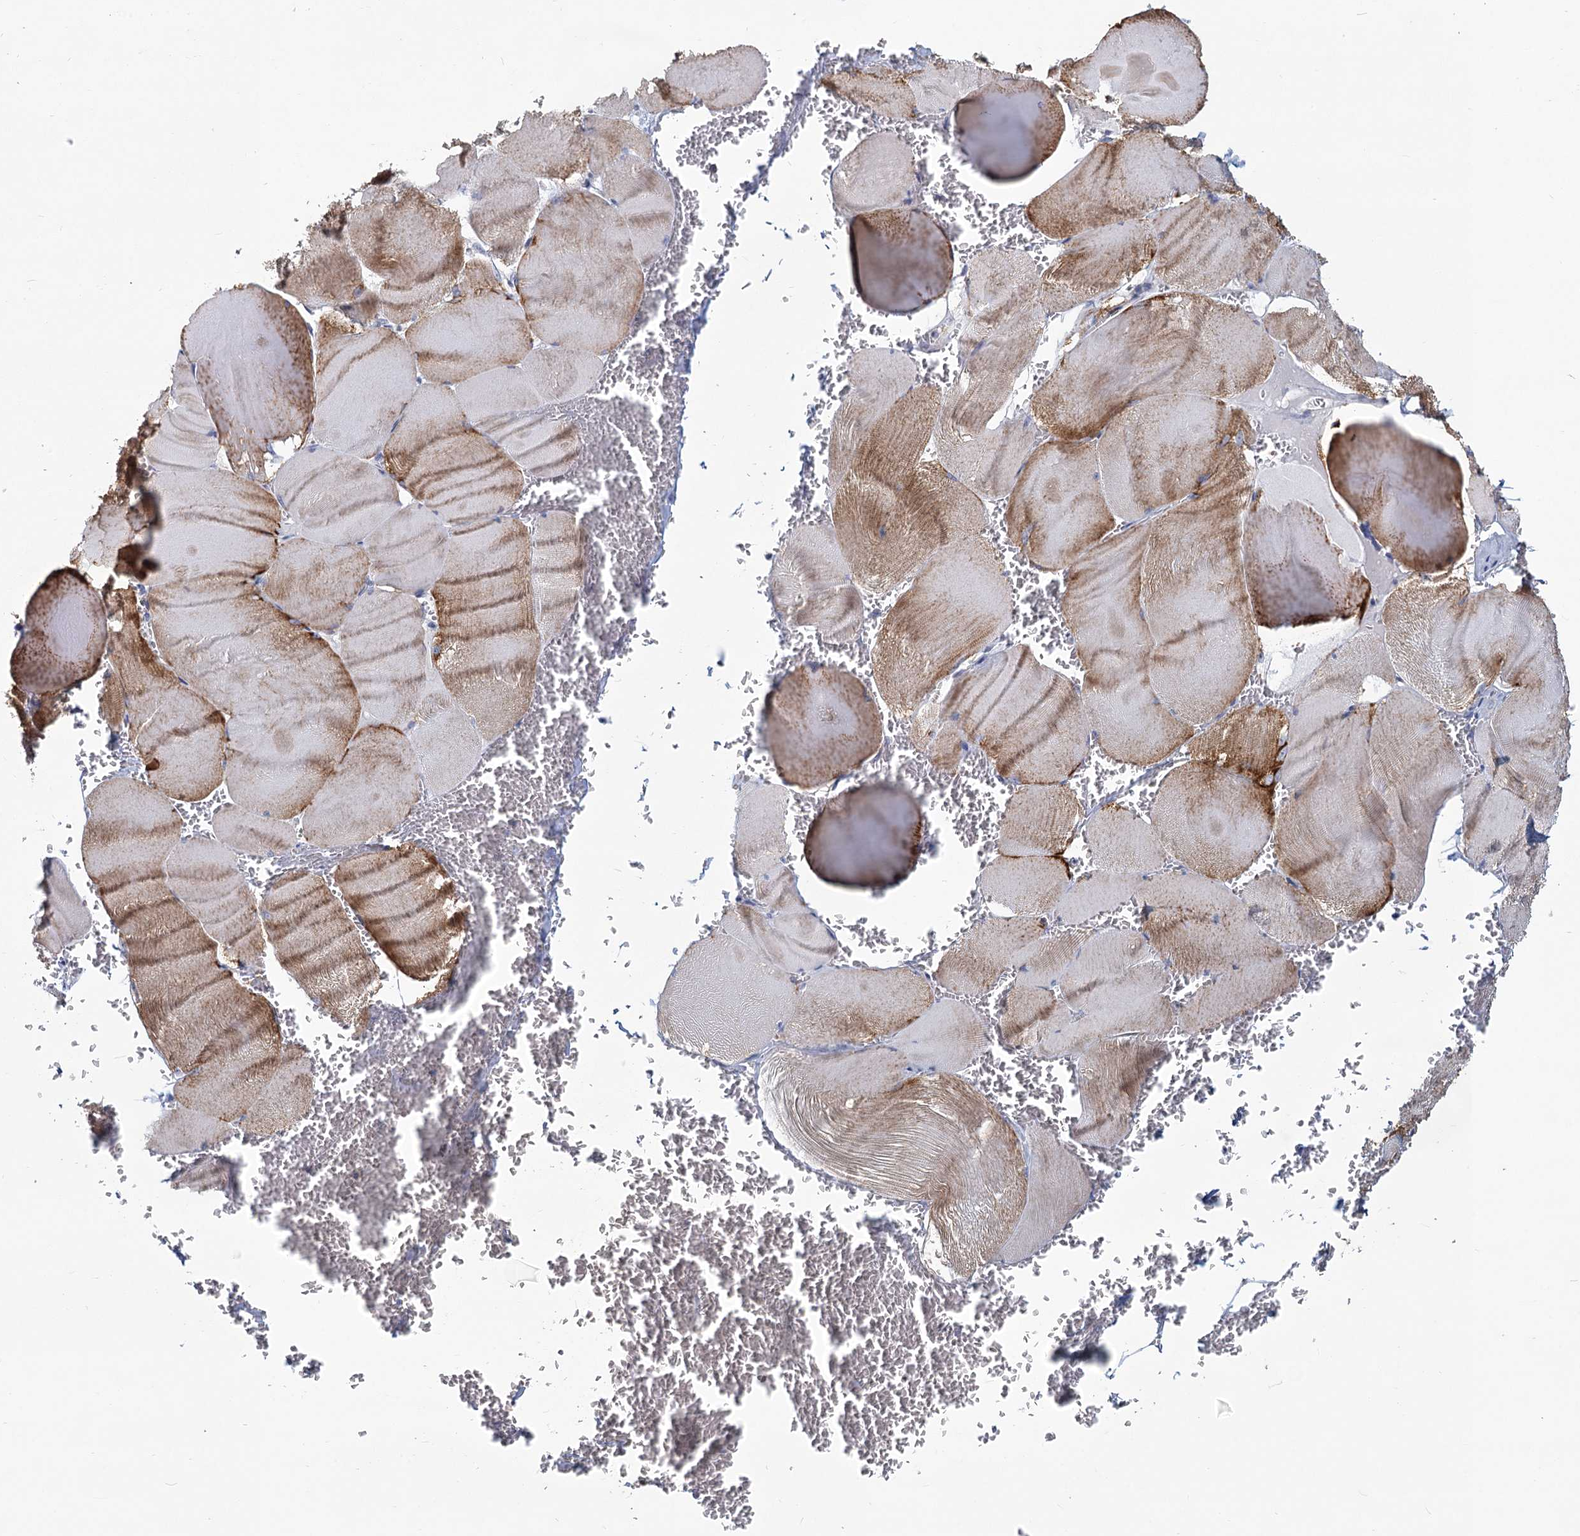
{"staining": {"intensity": "moderate", "quantity": "25%-75%", "location": "cytoplasmic/membranous"}, "tissue": "skeletal muscle", "cell_type": "Myocytes", "image_type": "normal", "snomed": [{"axis": "morphology", "description": "Normal tissue, NOS"}, {"axis": "morphology", "description": "Basal cell carcinoma"}, {"axis": "topography", "description": "Skeletal muscle"}], "caption": "Approximately 25%-75% of myocytes in unremarkable skeletal muscle demonstrate moderate cytoplasmic/membranous protein positivity as visualized by brown immunohistochemical staining.", "gene": "NDUFC2", "patient": {"sex": "female", "age": 64}}